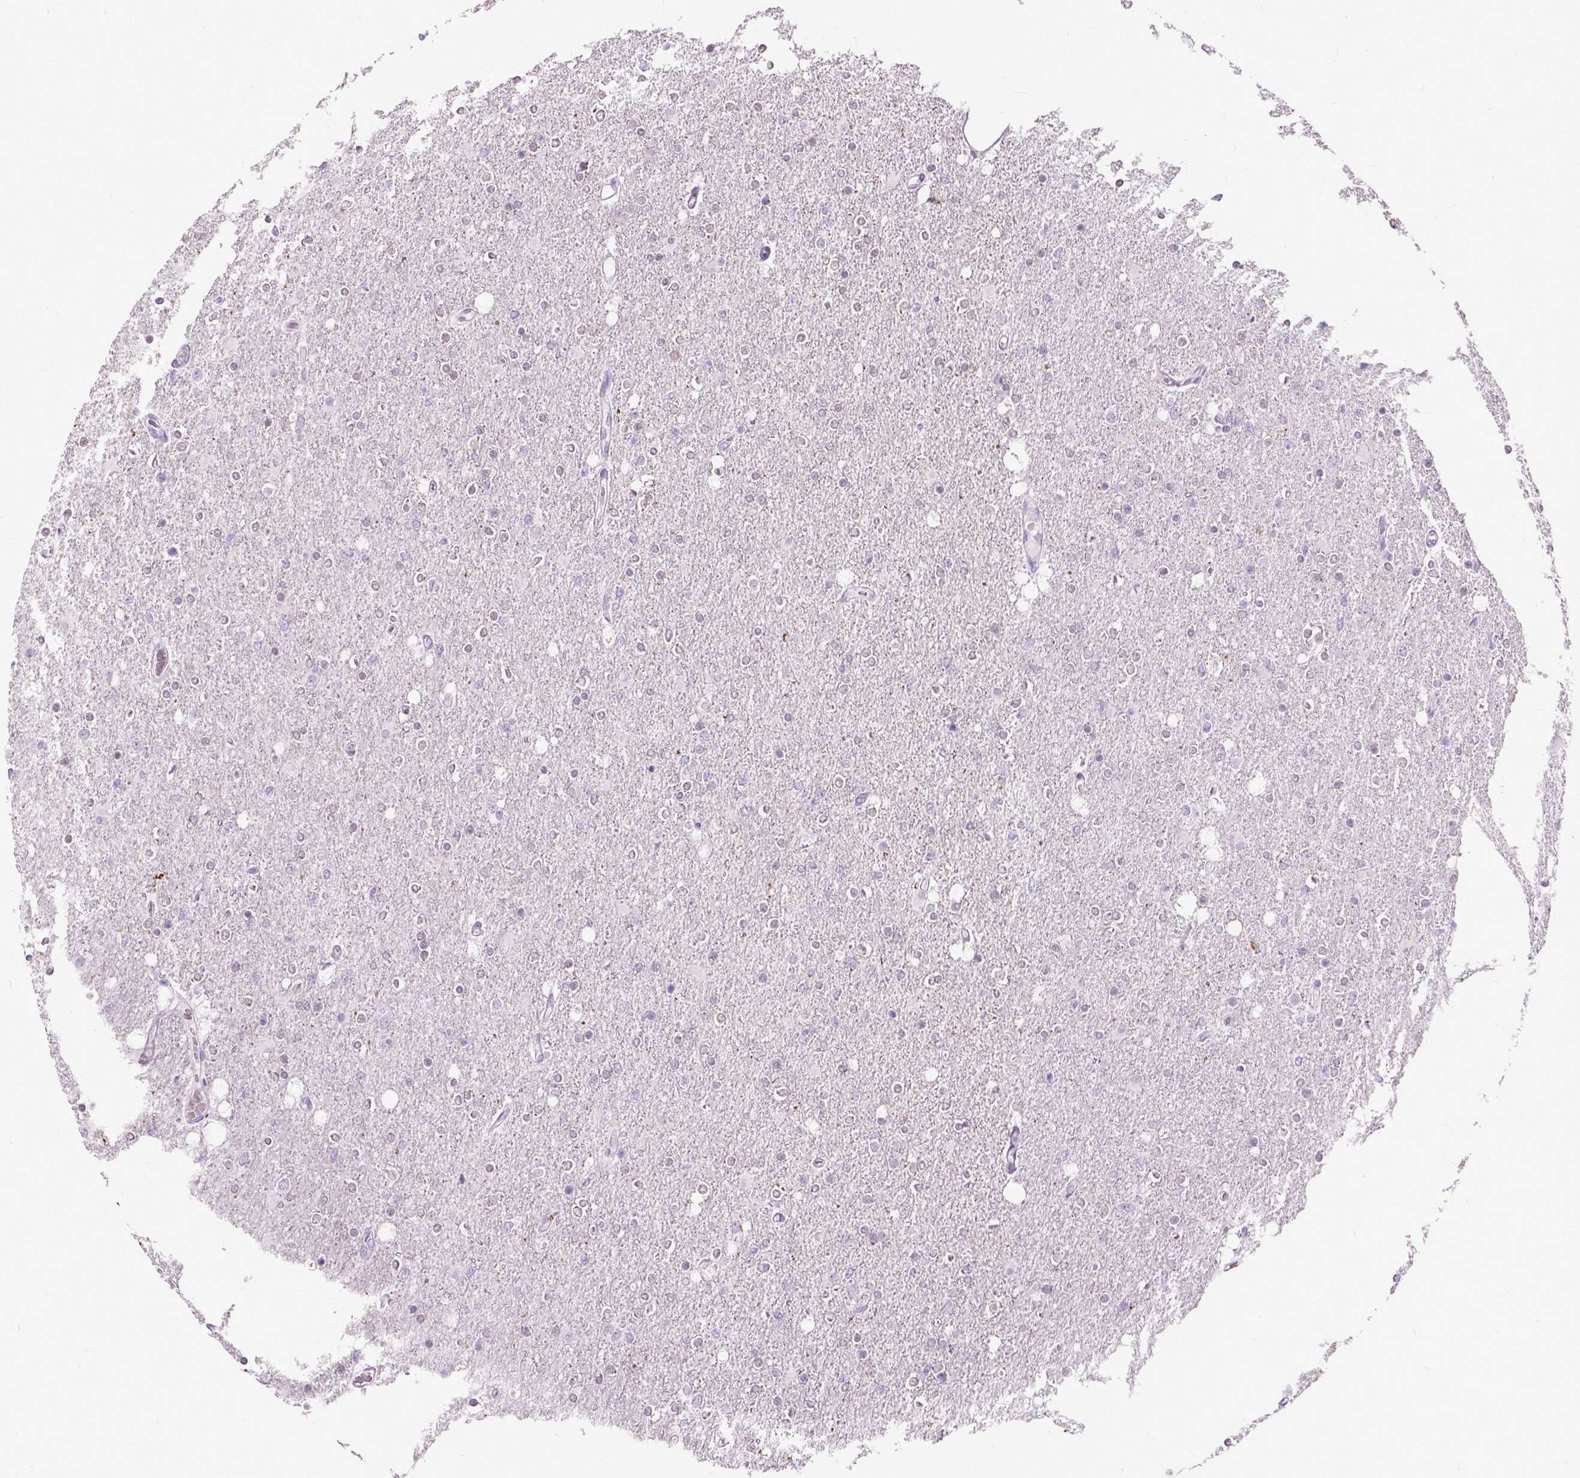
{"staining": {"intensity": "negative", "quantity": "none", "location": "none"}, "tissue": "glioma", "cell_type": "Tumor cells", "image_type": "cancer", "snomed": [{"axis": "morphology", "description": "Glioma, malignant, High grade"}, {"axis": "topography", "description": "Cerebral cortex"}], "caption": "High magnification brightfield microscopy of glioma stained with DAB (brown) and counterstained with hematoxylin (blue): tumor cells show no significant positivity.", "gene": "AXDND1", "patient": {"sex": "male", "age": 70}}